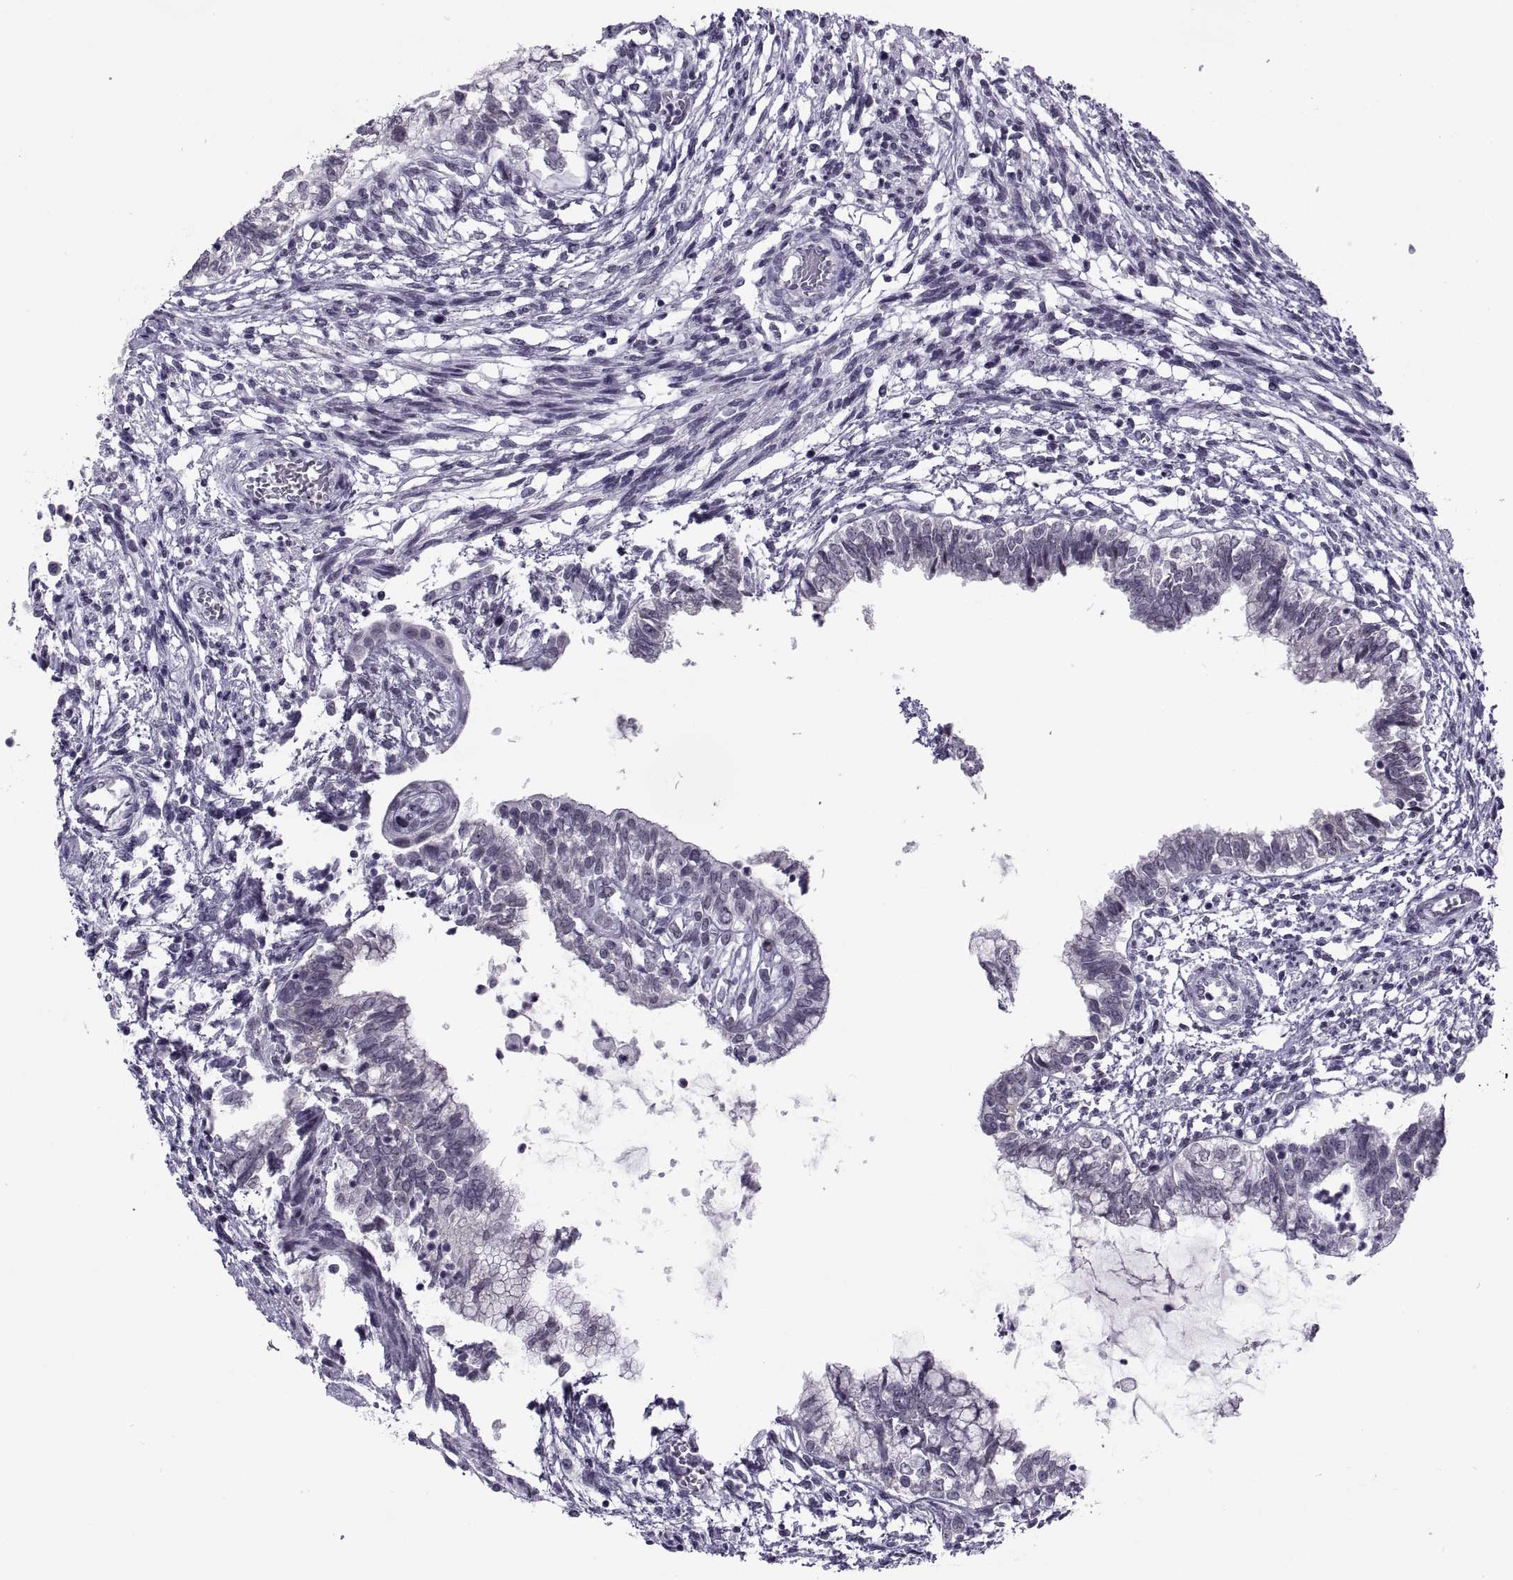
{"staining": {"intensity": "negative", "quantity": "none", "location": "none"}, "tissue": "testis cancer", "cell_type": "Tumor cells", "image_type": "cancer", "snomed": [{"axis": "morphology", "description": "Carcinoma, Embryonal, NOS"}, {"axis": "topography", "description": "Testis"}], "caption": "Image shows no protein expression in tumor cells of testis embryonal carcinoma tissue.", "gene": "TBC1D3G", "patient": {"sex": "male", "age": 37}}